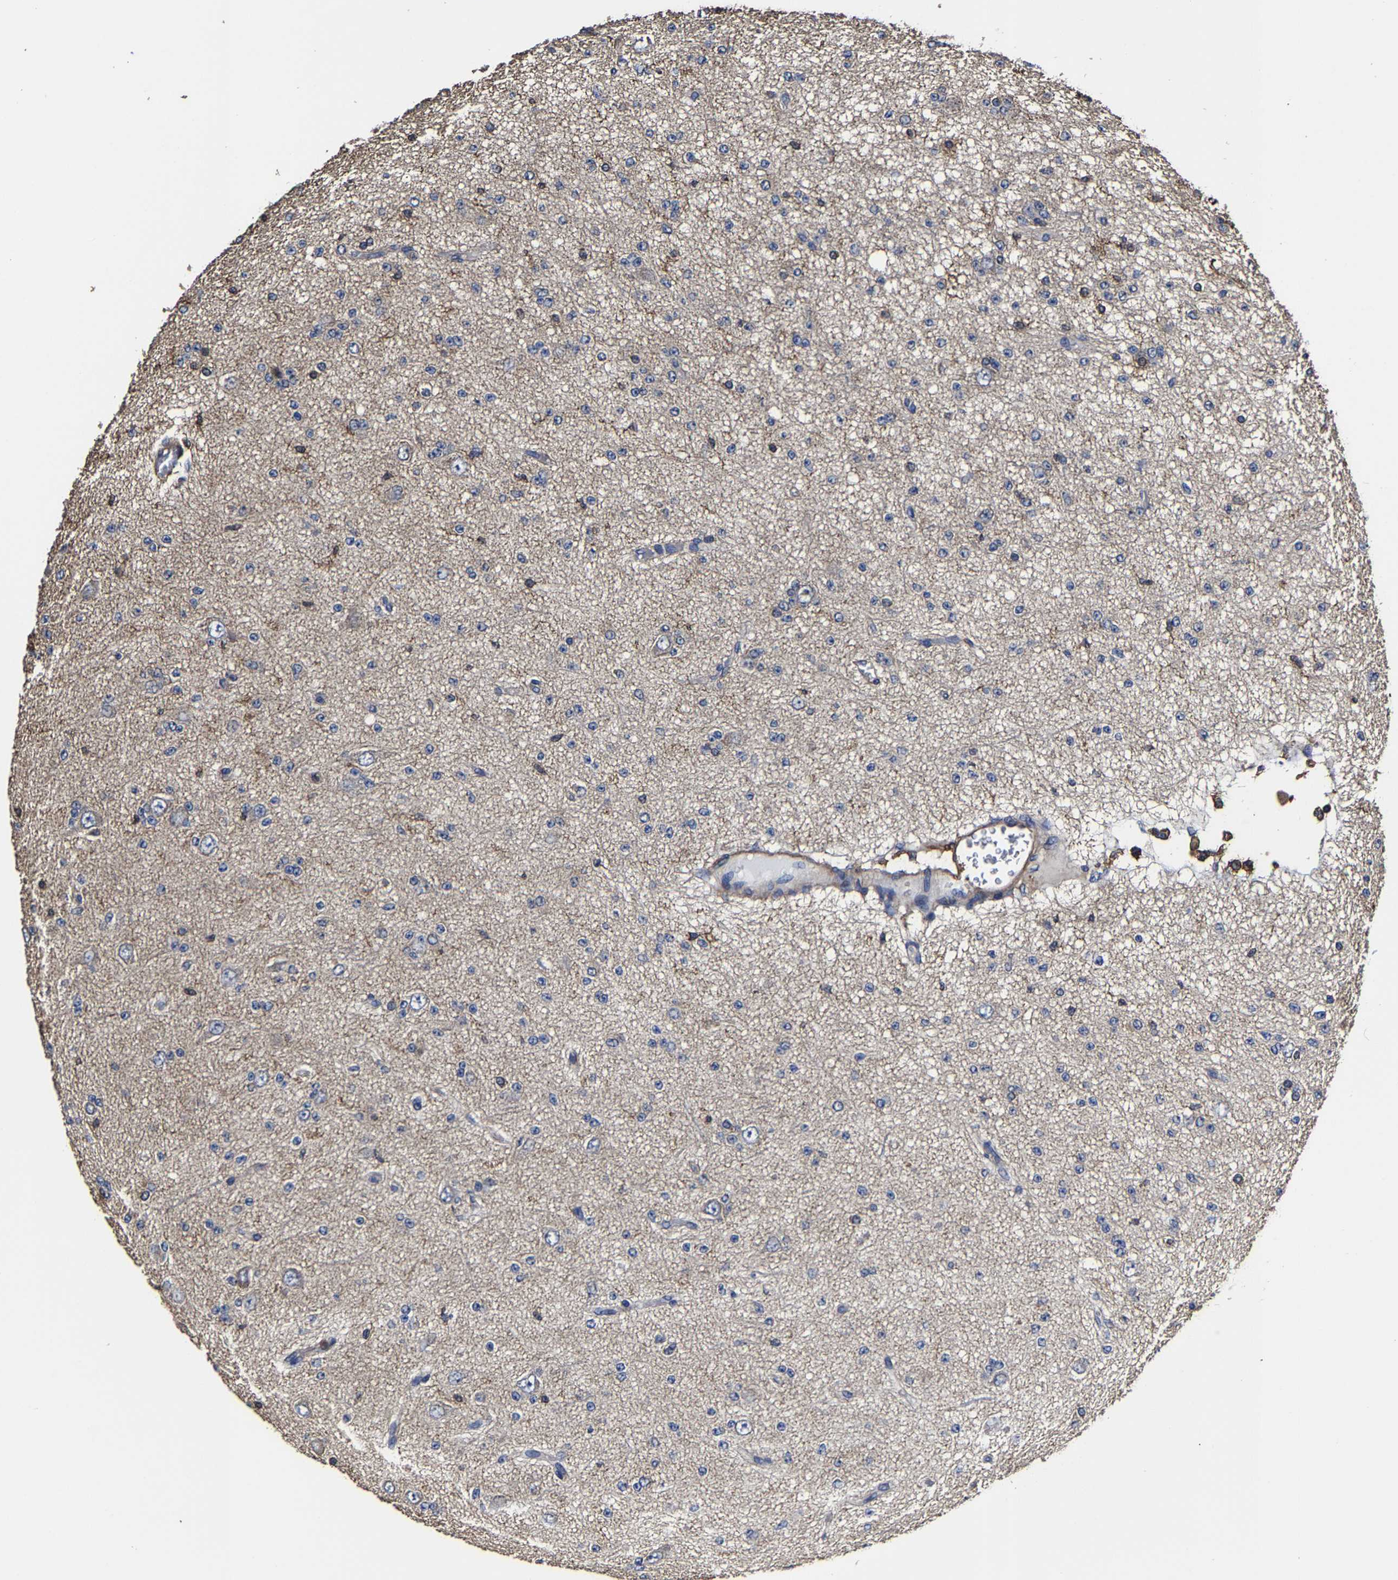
{"staining": {"intensity": "negative", "quantity": "none", "location": "none"}, "tissue": "glioma", "cell_type": "Tumor cells", "image_type": "cancer", "snomed": [{"axis": "morphology", "description": "Glioma, malignant, Low grade"}, {"axis": "topography", "description": "Brain"}], "caption": "DAB (3,3'-diaminobenzidine) immunohistochemical staining of glioma shows no significant positivity in tumor cells.", "gene": "SSH3", "patient": {"sex": "male", "age": 38}}